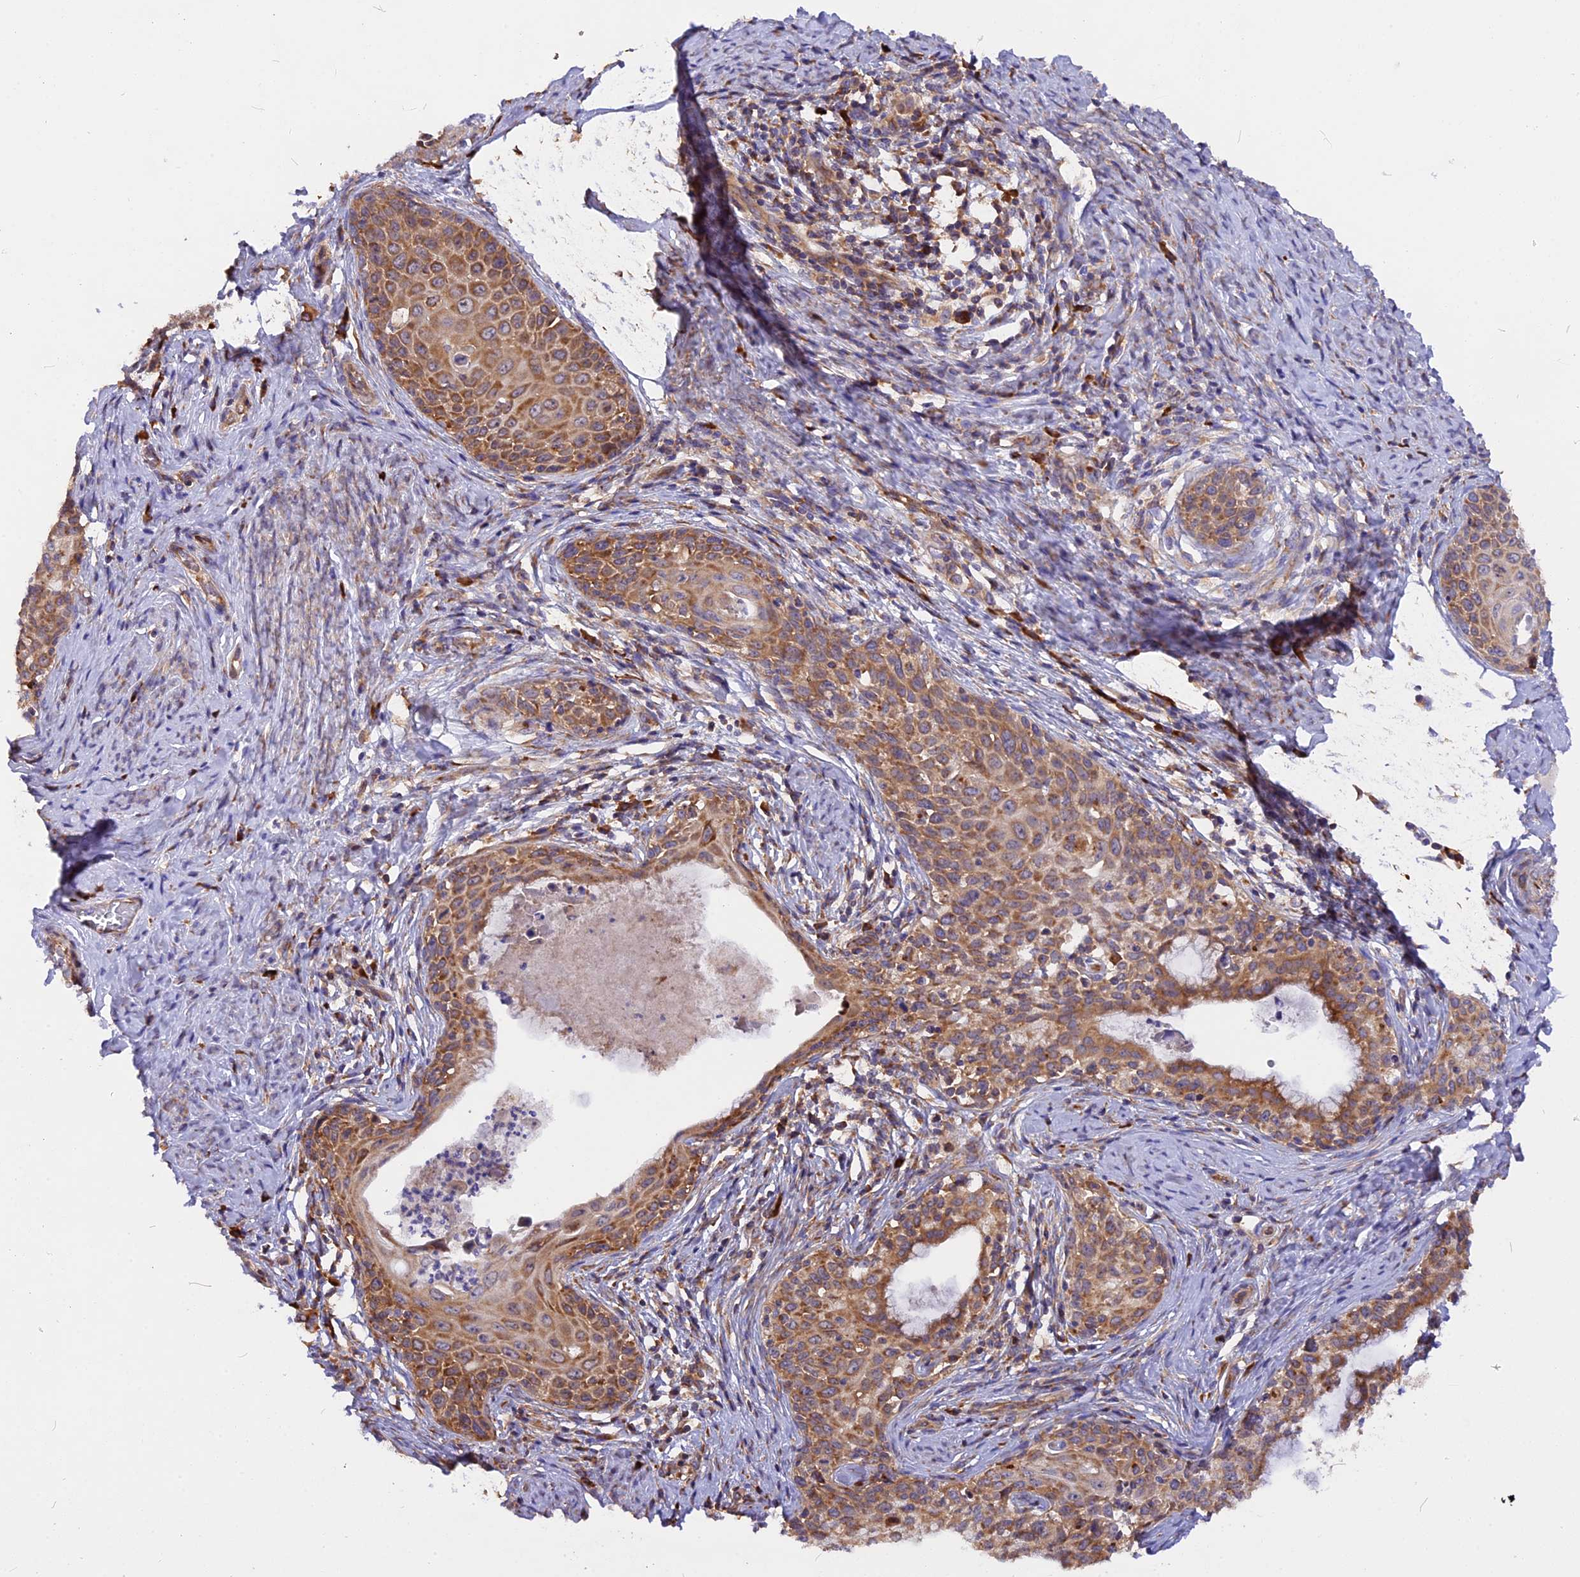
{"staining": {"intensity": "moderate", "quantity": ">75%", "location": "cytoplasmic/membranous"}, "tissue": "cervical cancer", "cell_type": "Tumor cells", "image_type": "cancer", "snomed": [{"axis": "morphology", "description": "Squamous cell carcinoma, NOS"}, {"axis": "morphology", "description": "Adenocarcinoma, NOS"}, {"axis": "topography", "description": "Cervix"}], "caption": "Human cervical cancer stained with a protein marker demonstrates moderate staining in tumor cells.", "gene": "GNPTAB", "patient": {"sex": "female", "age": 52}}